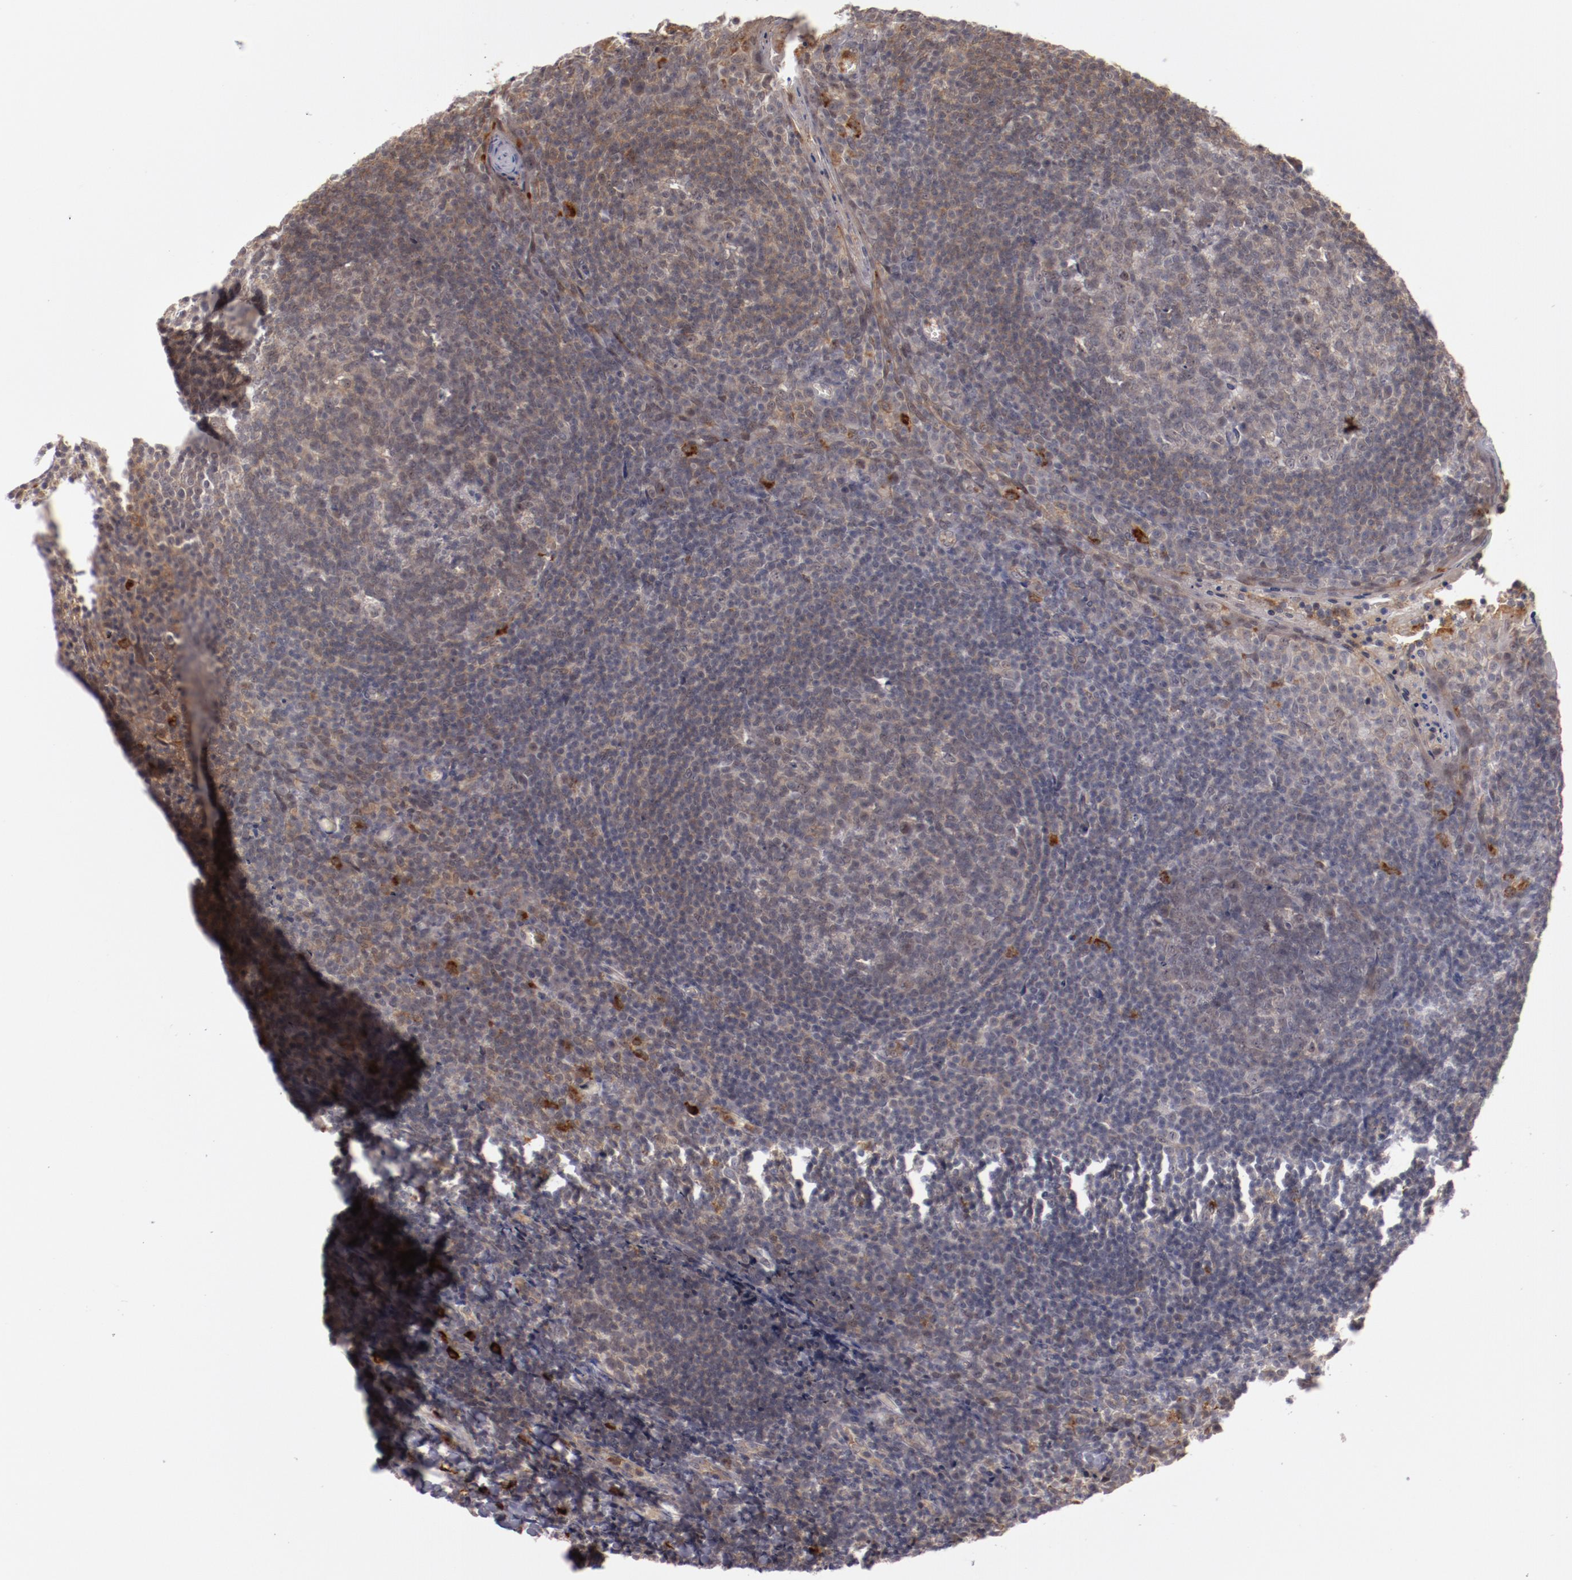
{"staining": {"intensity": "negative", "quantity": "none", "location": "none"}, "tissue": "tonsil", "cell_type": "Germinal center cells", "image_type": "normal", "snomed": [{"axis": "morphology", "description": "Normal tissue, NOS"}, {"axis": "topography", "description": "Tonsil"}], "caption": "Immunohistochemistry micrograph of benign human tonsil stained for a protein (brown), which displays no staining in germinal center cells.", "gene": "STX3", "patient": {"sex": "male", "age": 31}}